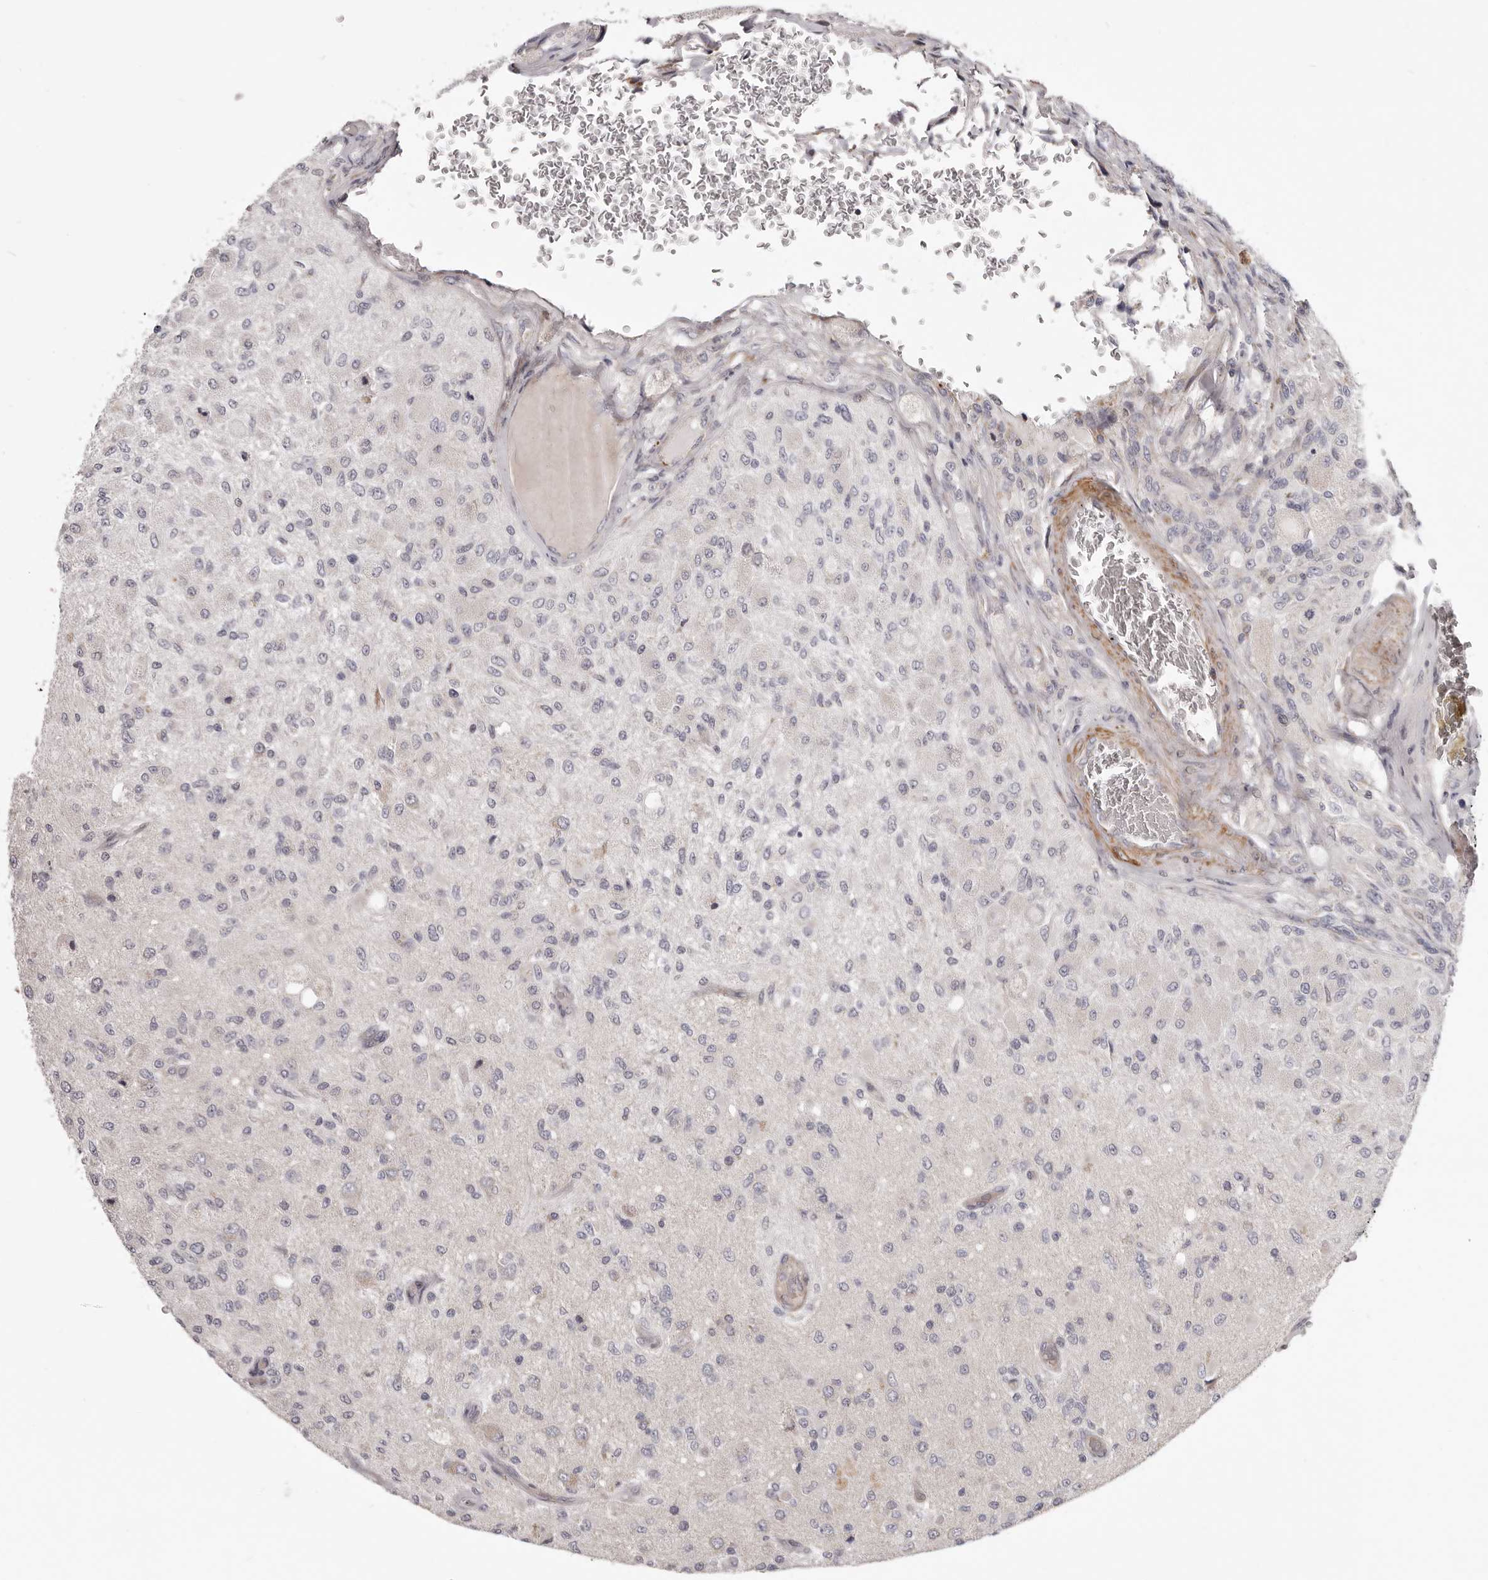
{"staining": {"intensity": "negative", "quantity": "none", "location": "none"}, "tissue": "glioma", "cell_type": "Tumor cells", "image_type": "cancer", "snomed": [{"axis": "morphology", "description": "Normal tissue, NOS"}, {"axis": "morphology", "description": "Glioma, malignant, High grade"}, {"axis": "topography", "description": "Cerebral cortex"}], "caption": "A micrograph of glioma stained for a protein demonstrates no brown staining in tumor cells.", "gene": "MRPS10", "patient": {"sex": "male", "age": 77}}